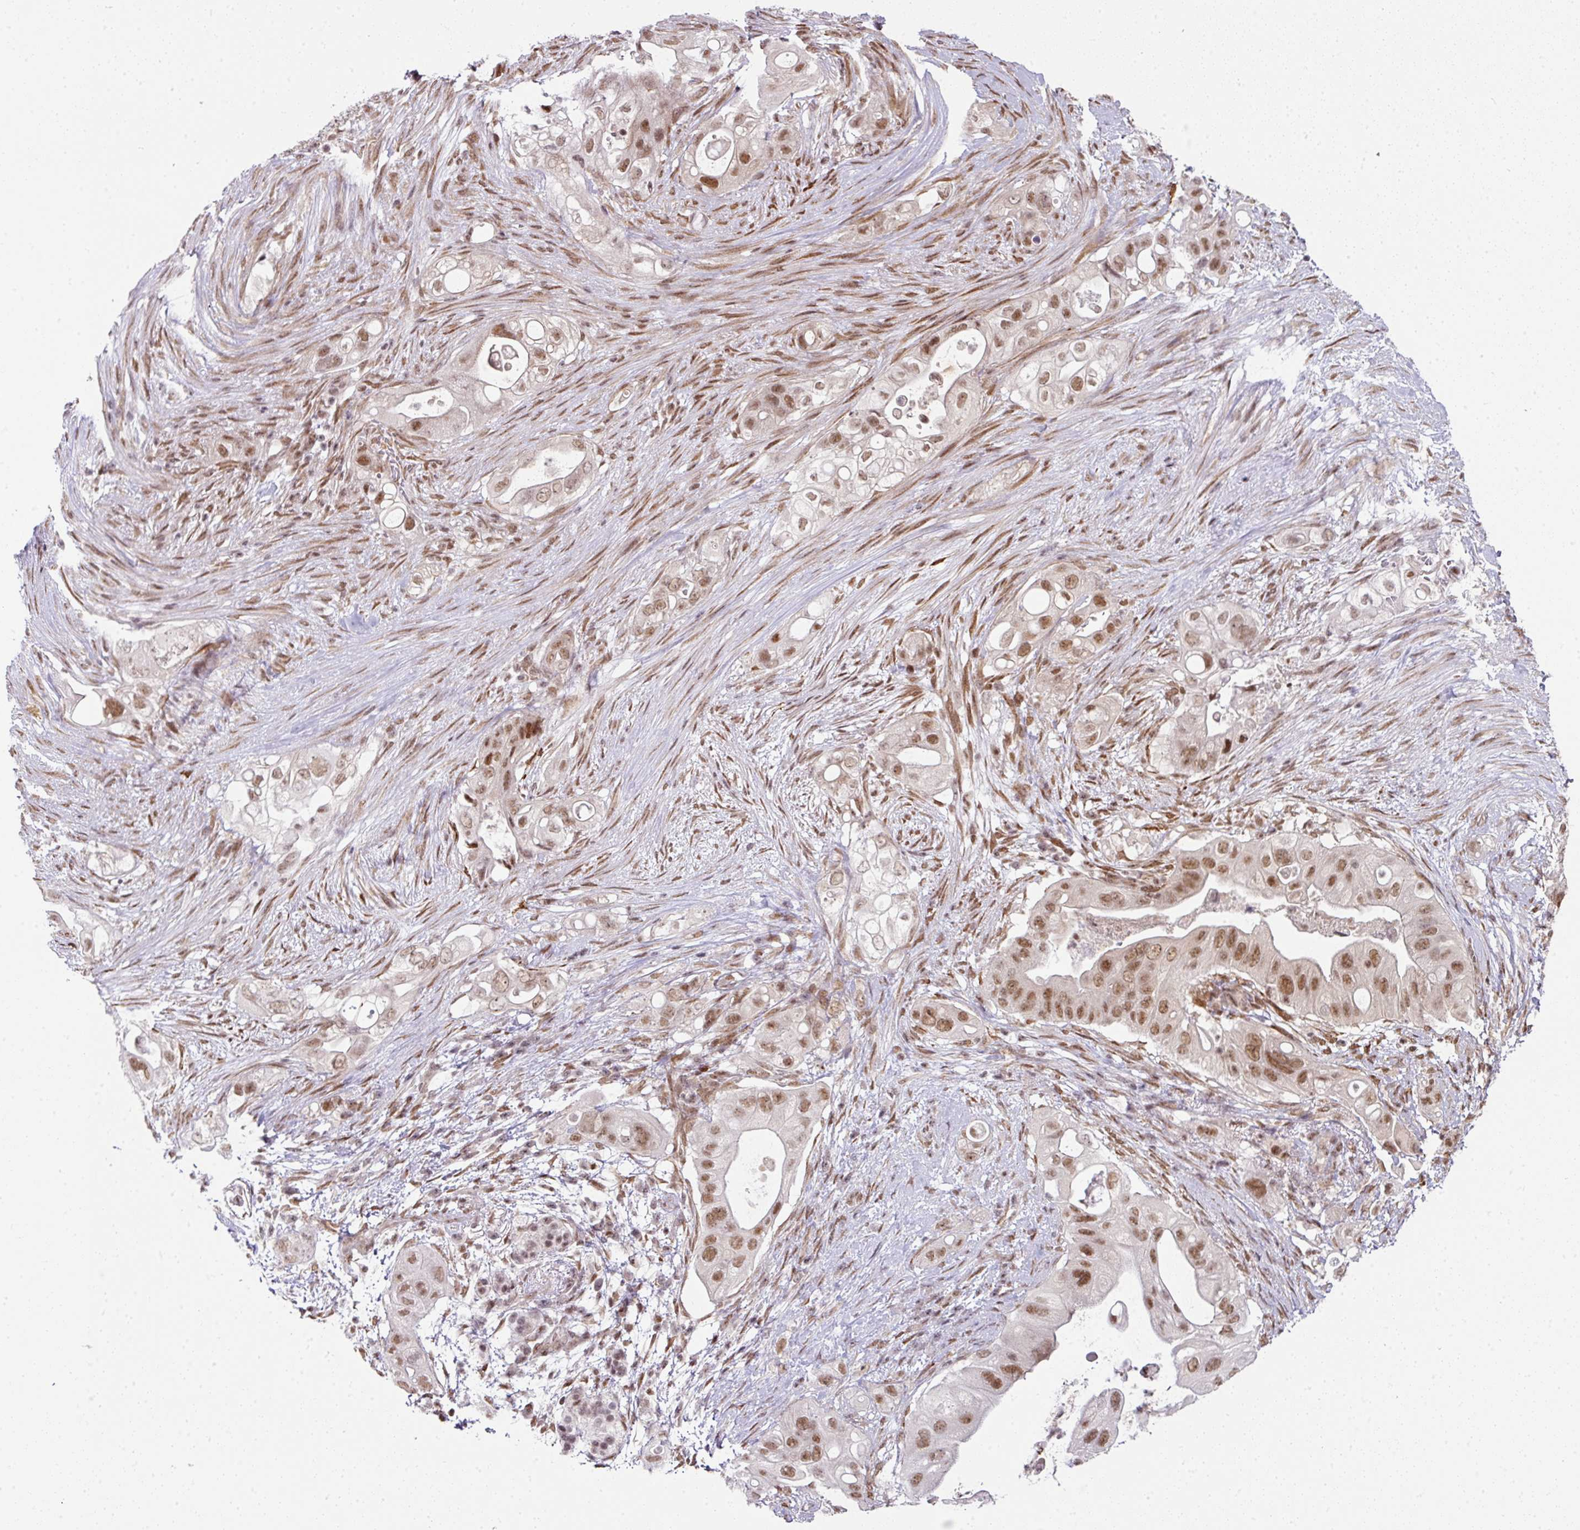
{"staining": {"intensity": "moderate", "quantity": ">75%", "location": "nuclear"}, "tissue": "pancreatic cancer", "cell_type": "Tumor cells", "image_type": "cancer", "snomed": [{"axis": "morphology", "description": "Adenocarcinoma, NOS"}, {"axis": "topography", "description": "Pancreas"}], "caption": "There is medium levels of moderate nuclear positivity in tumor cells of adenocarcinoma (pancreatic), as demonstrated by immunohistochemical staining (brown color).", "gene": "NFYA", "patient": {"sex": "female", "age": 72}}